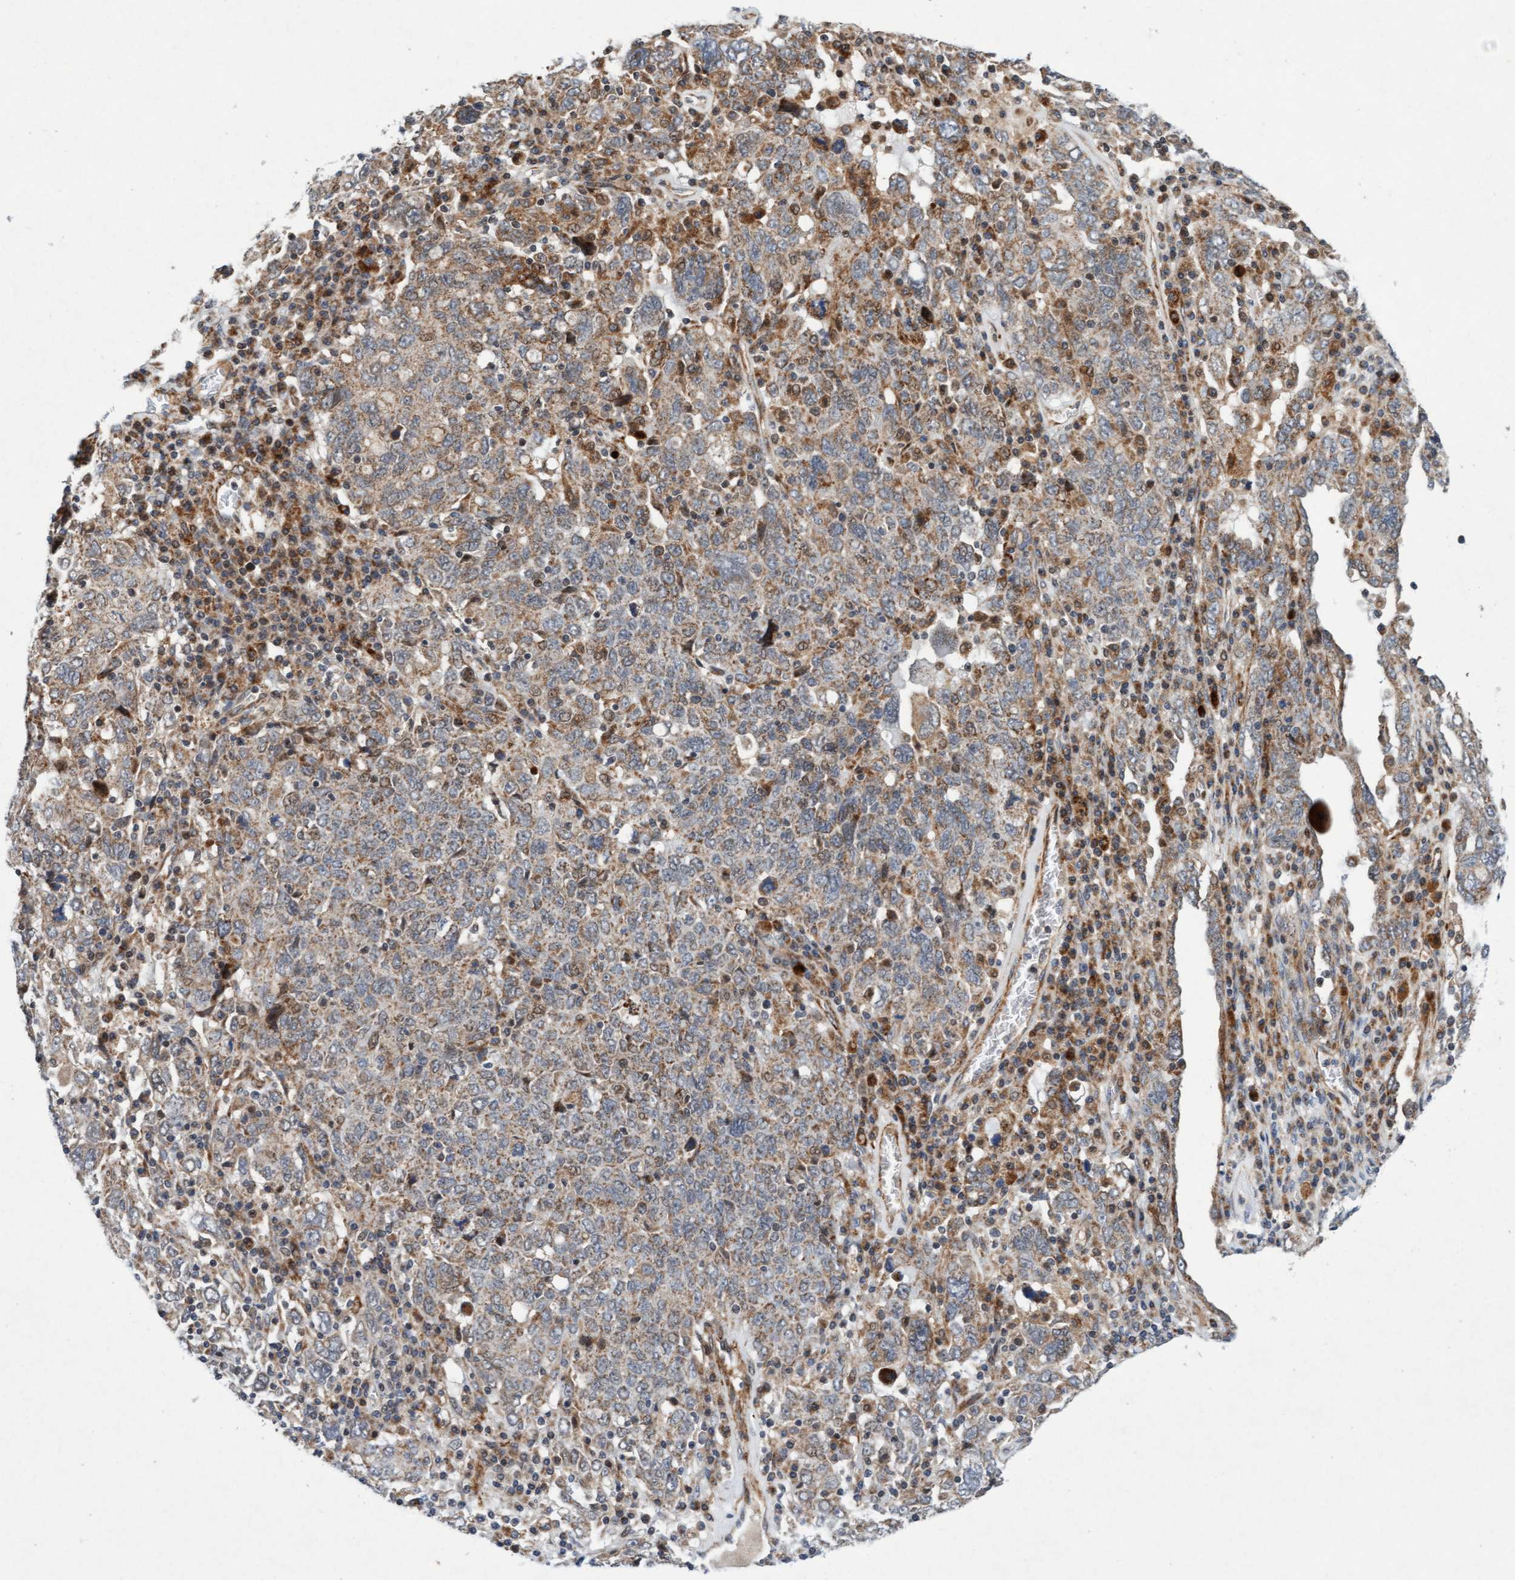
{"staining": {"intensity": "weak", "quantity": "25%-75%", "location": "cytoplasmic/membranous"}, "tissue": "ovarian cancer", "cell_type": "Tumor cells", "image_type": "cancer", "snomed": [{"axis": "morphology", "description": "Carcinoma, endometroid"}, {"axis": "topography", "description": "Ovary"}], "caption": "Protein expression analysis of ovarian cancer (endometroid carcinoma) exhibits weak cytoplasmic/membranous staining in about 25%-75% of tumor cells.", "gene": "TMEM70", "patient": {"sex": "female", "age": 62}}